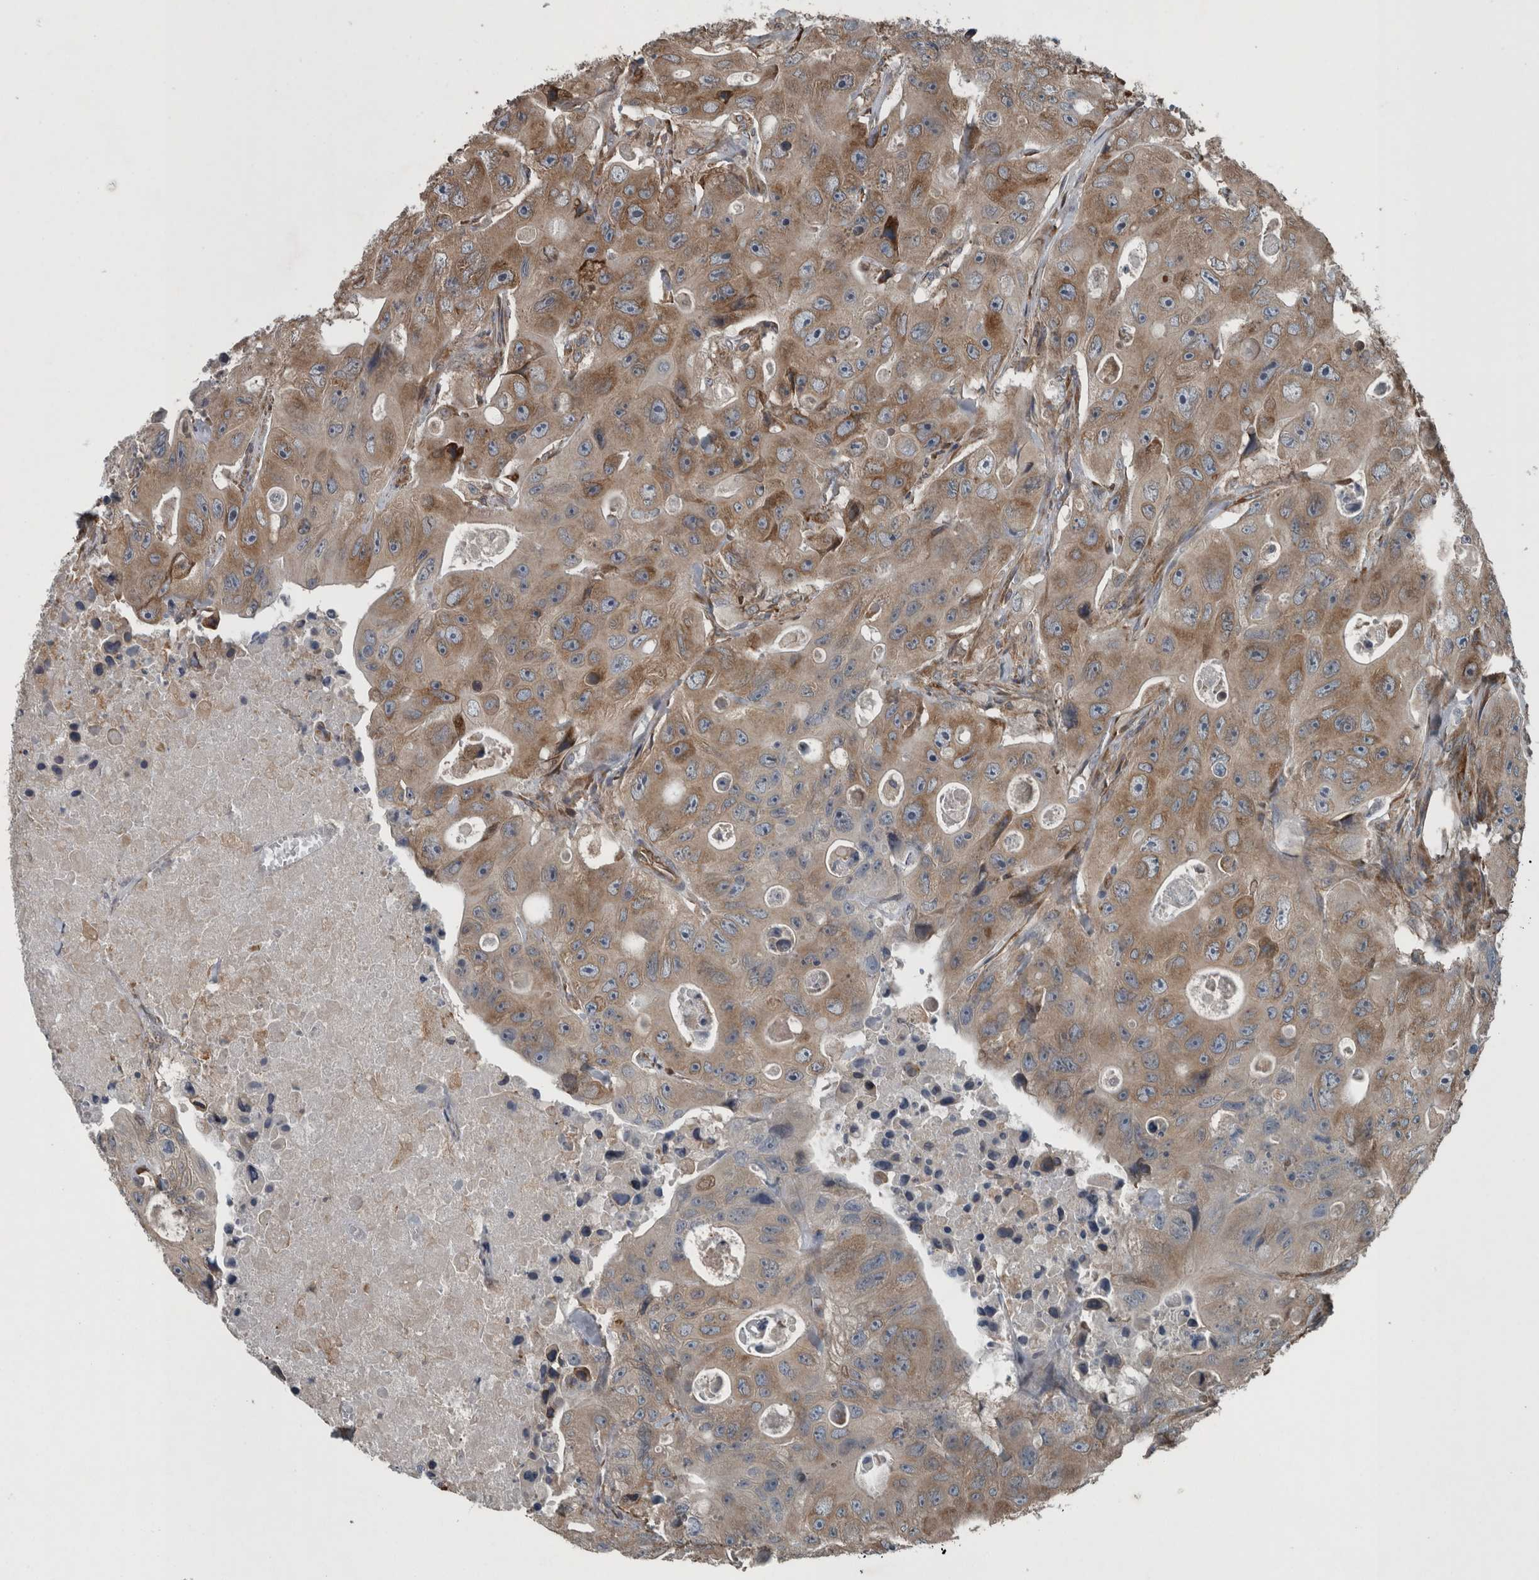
{"staining": {"intensity": "moderate", "quantity": ">75%", "location": "cytoplasmic/membranous"}, "tissue": "colorectal cancer", "cell_type": "Tumor cells", "image_type": "cancer", "snomed": [{"axis": "morphology", "description": "Adenocarcinoma, NOS"}, {"axis": "topography", "description": "Colon"}], "caption": "Protein analysis of colorectal cancer (adenocarcinoma) tissue reveals moderate cytoplasmic/membranous staining in about >75% of tumor cells. Immunohistochemistry stains the protein of interest in brown and the nuclei are stained blue.", "gene": "EXOC8", "patient": {"sex": "female", "age": 46}}